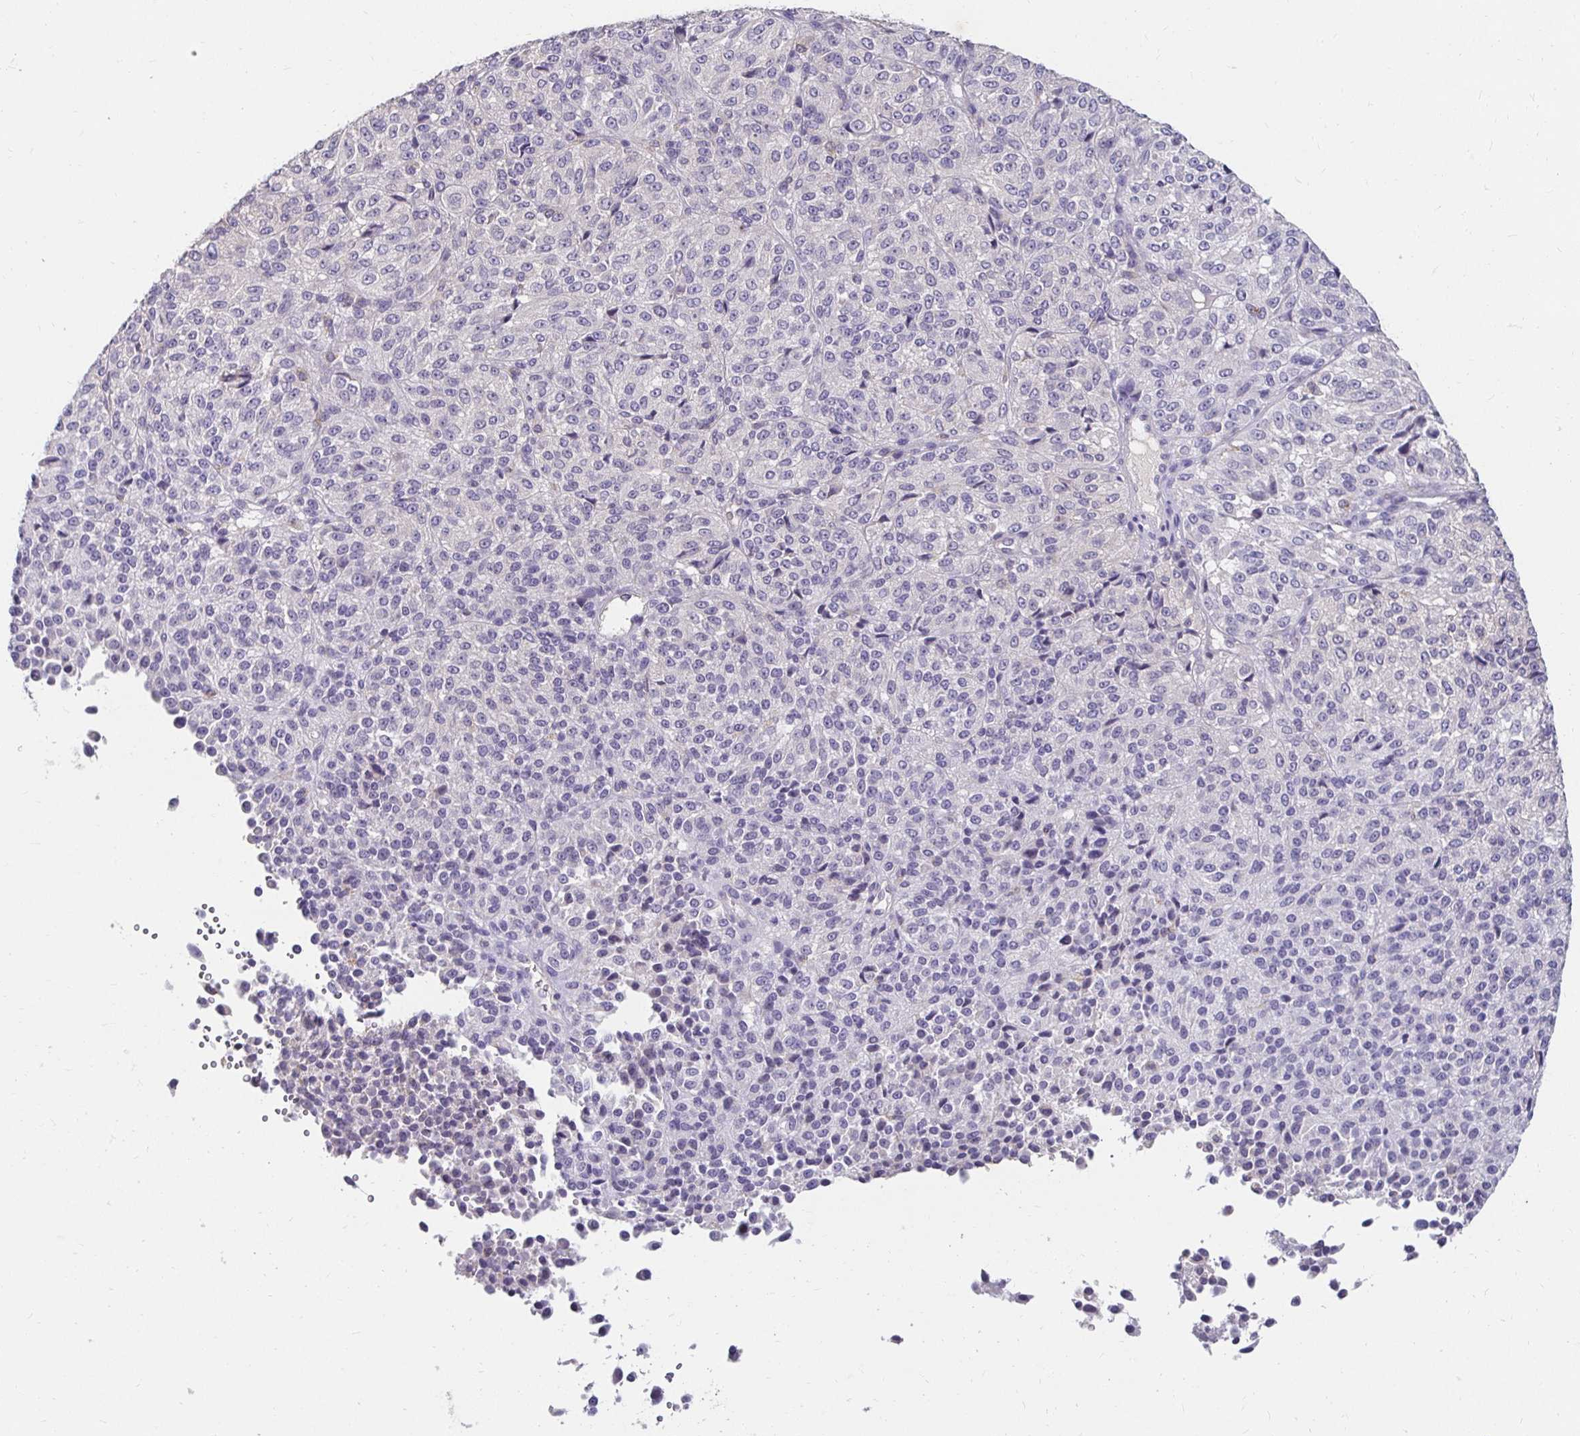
{"staining": {"intensity": "negative", "quantity": "none", "location": "none"}, "tissue": "melanoma", "cell_type": "Tumor cells", "image_type": "cancer", "snomed": [{"axis": "morphology", "description": "Malignant melanoma, Metastatic site"}, {"axis": "topography", "description": "Brain"}], "caption": "Protein analysis of malignant melanoma (metastatic site) reveals no significant expression in tumor cells.", "gene": "GK2", "patient": {"sex": "female", "age": 56}}